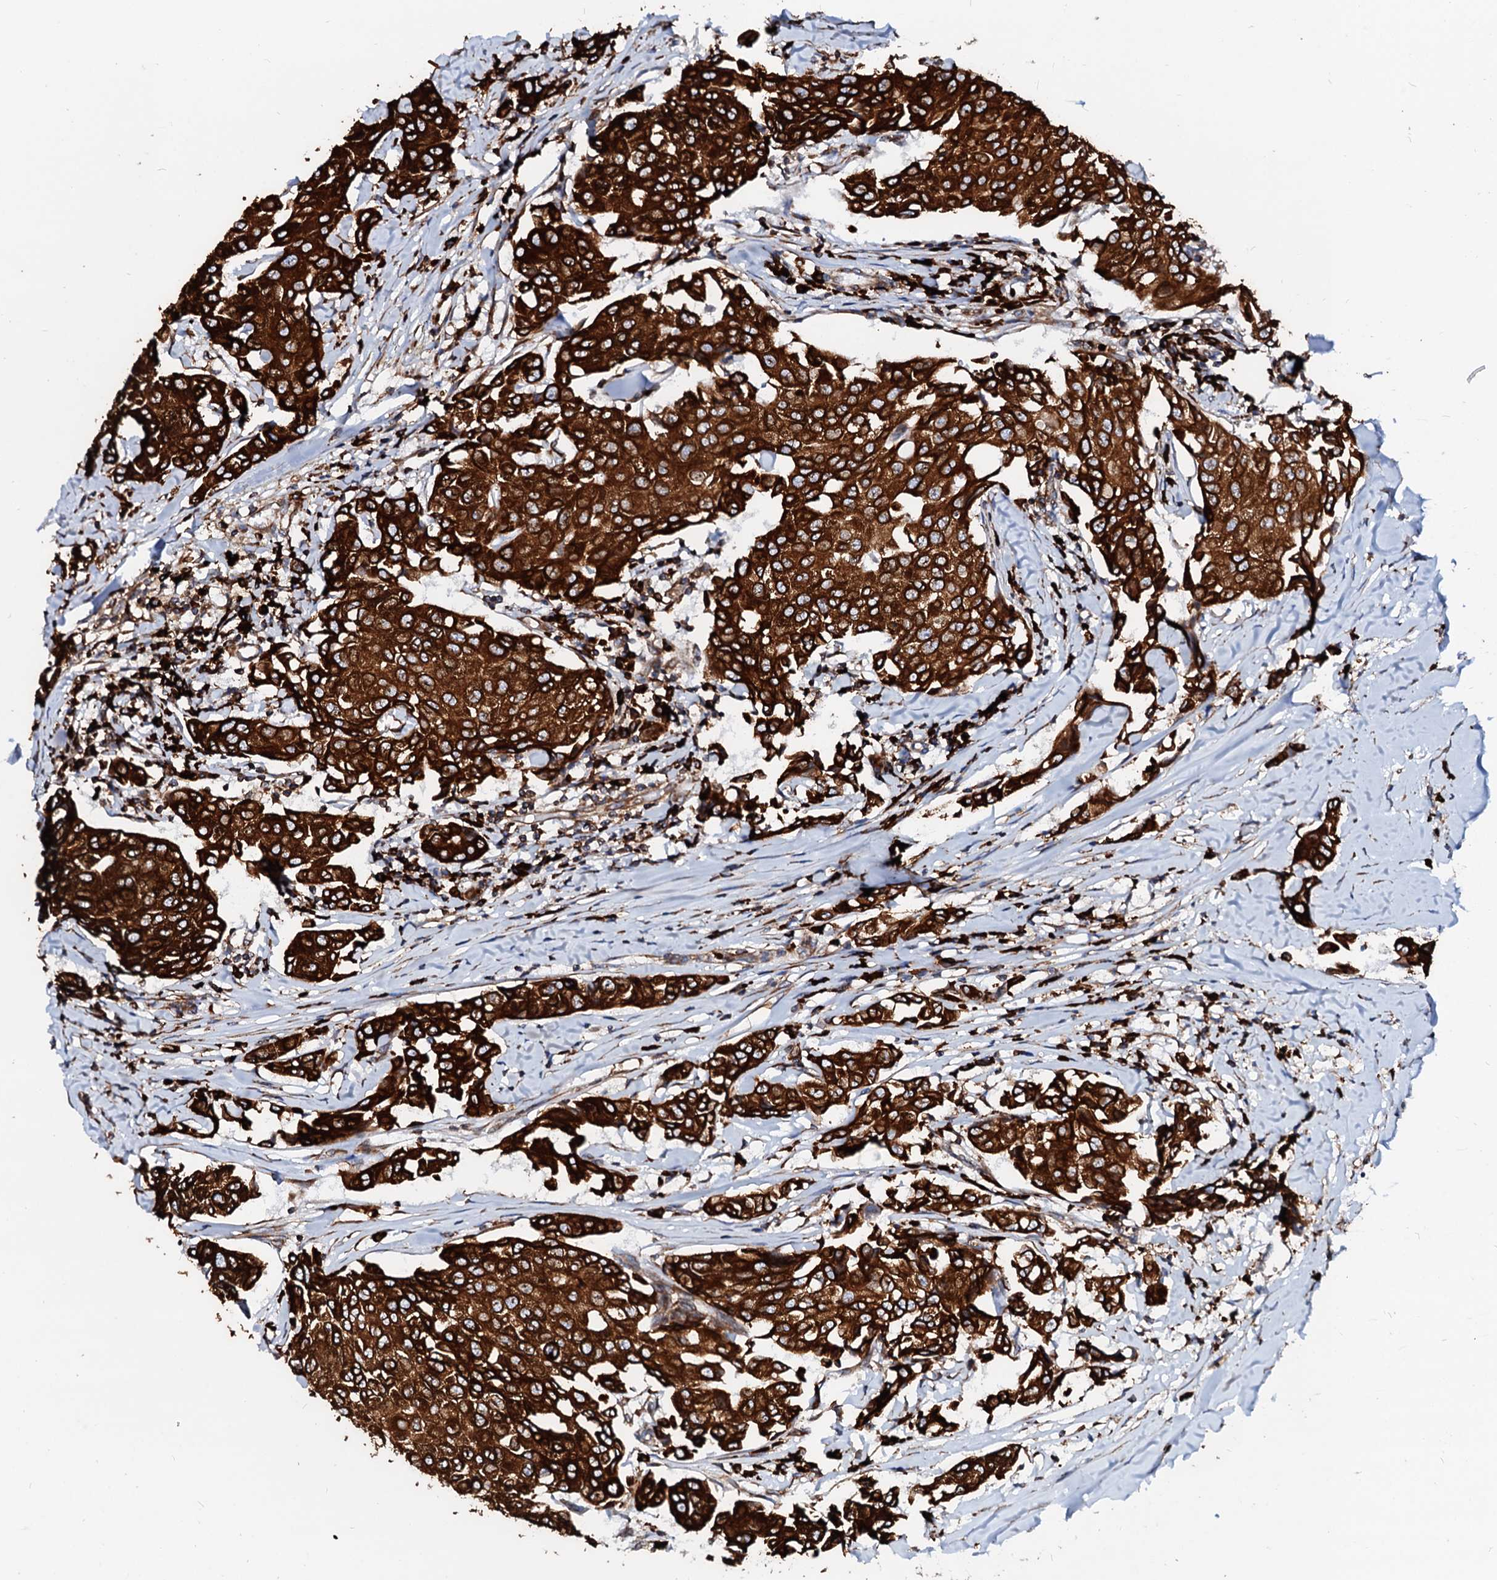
{"staining": {"intensity": "strong", "quantity": ">75%", "location": "cytoplasmic/membranous"}, "tissue": "breast cancer", "cell_type": "Tumor cells", "image_type": "cancer", "snomed": [{"axis": "morphology", "description": "Duct carcinoma"}, {"axis": "topography", "description": "Breast"}], "caption": "Immunohistochemistry (IHC) photomicrograph of human breast intraductal carcinoma stained for a protein (brown), which shows high levels of strong cytoplasmic/membranous positivity in approximately >75% of tumor cells.", "gene": "DERL1", "patient": {"sex": "female", "age": 80}}